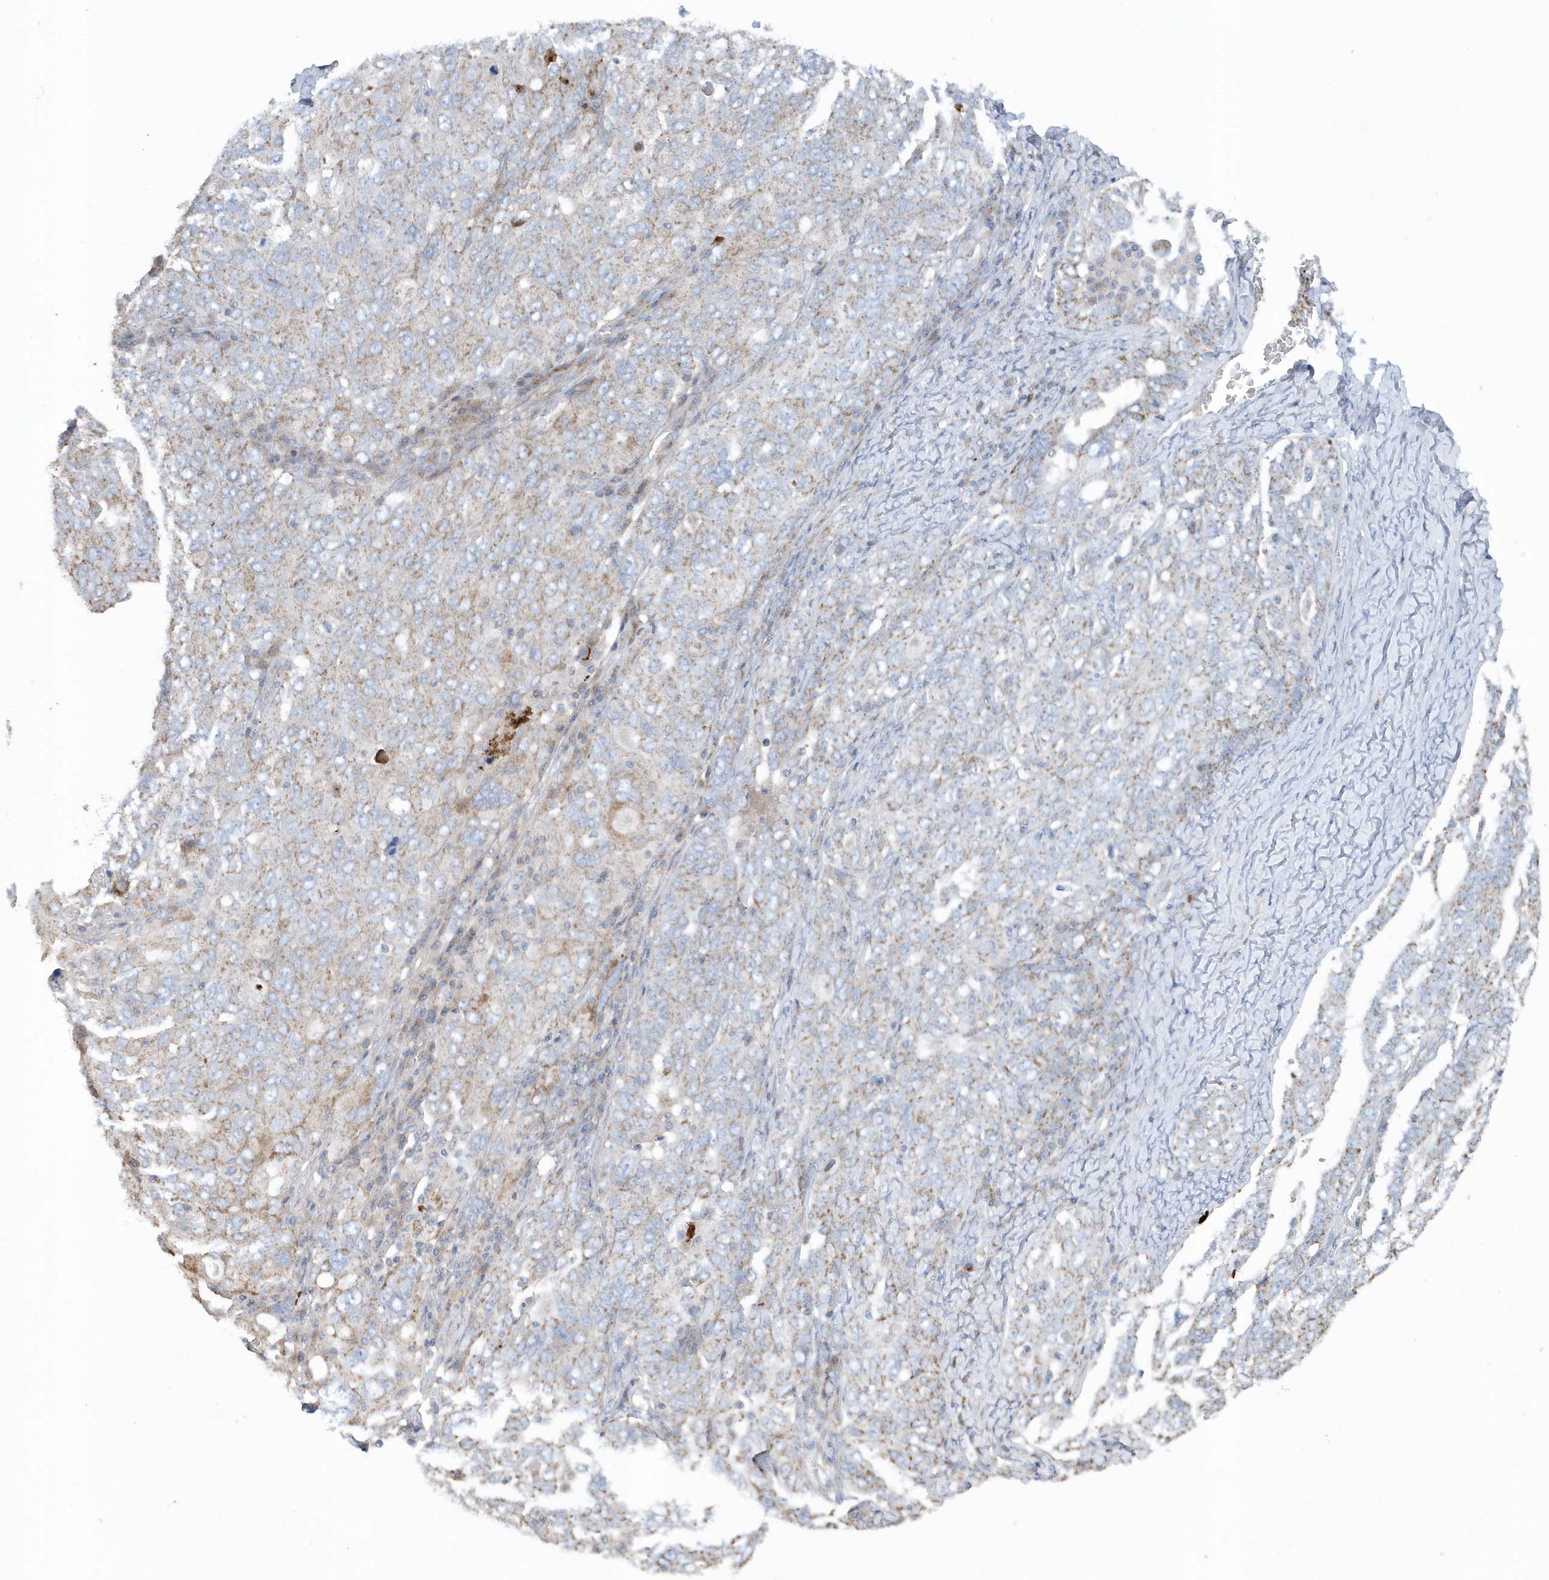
{"staining": {"intensity": "weak", "quantity": "25%-75%", "location": "cytoplasmic/membranous"}, "tissue": "ovarian cancer", "cell_type": "Tumor cells", "image_type": "cancer", "snomed": [{"axis": "morphology", "description": "Carcinoma, endometroid"}, {"axis": "topography", "description": "Ovary"}], "caption": "Tumor cells display low levels of weak cytoplasmic/membranous positivity in about 25%-75% of cells in ovarian cancer (endometroid carcinoma).", "gene": "SLC38A2", "patient": {"sex": "female", "age": 62}}